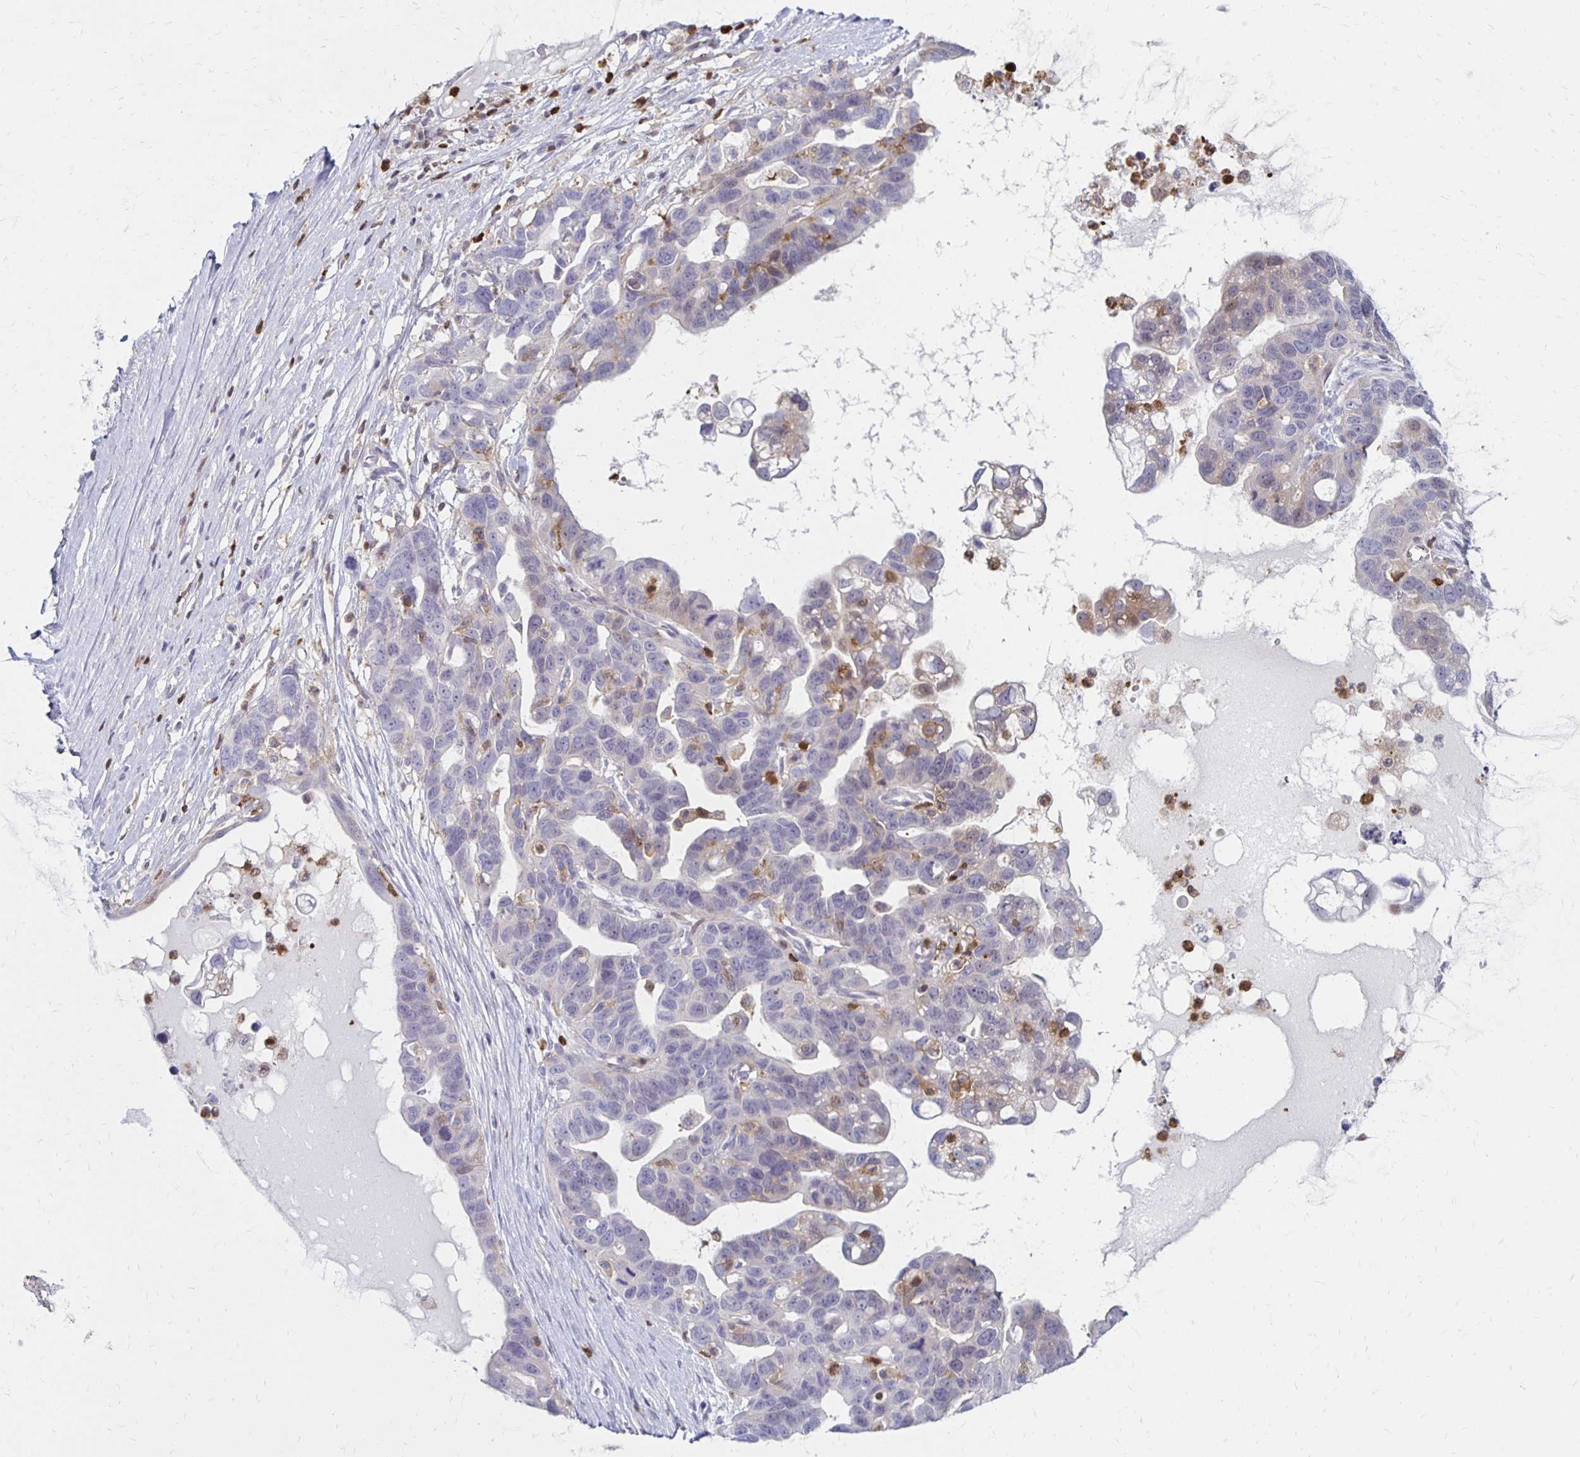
{"staining": {"intensity": "negative", "quantity": "none", "location": "none"}, "tissue": "ovarian cancer", "cell_type": "Tumor cells", "image_type": "cancer", "snomed": [{"axis": "morphology", "description": "Cystadenocarcinoma, serous, NOS"}, {"axis": "topography", "description": "Ovary"}], "caption": "Tumor cells are negative for brown protein staining in ovarian cancer (serous cystadenocarcinoma).", "gene": "CCL21", "patient": {"sex": "female", "age": 69}}